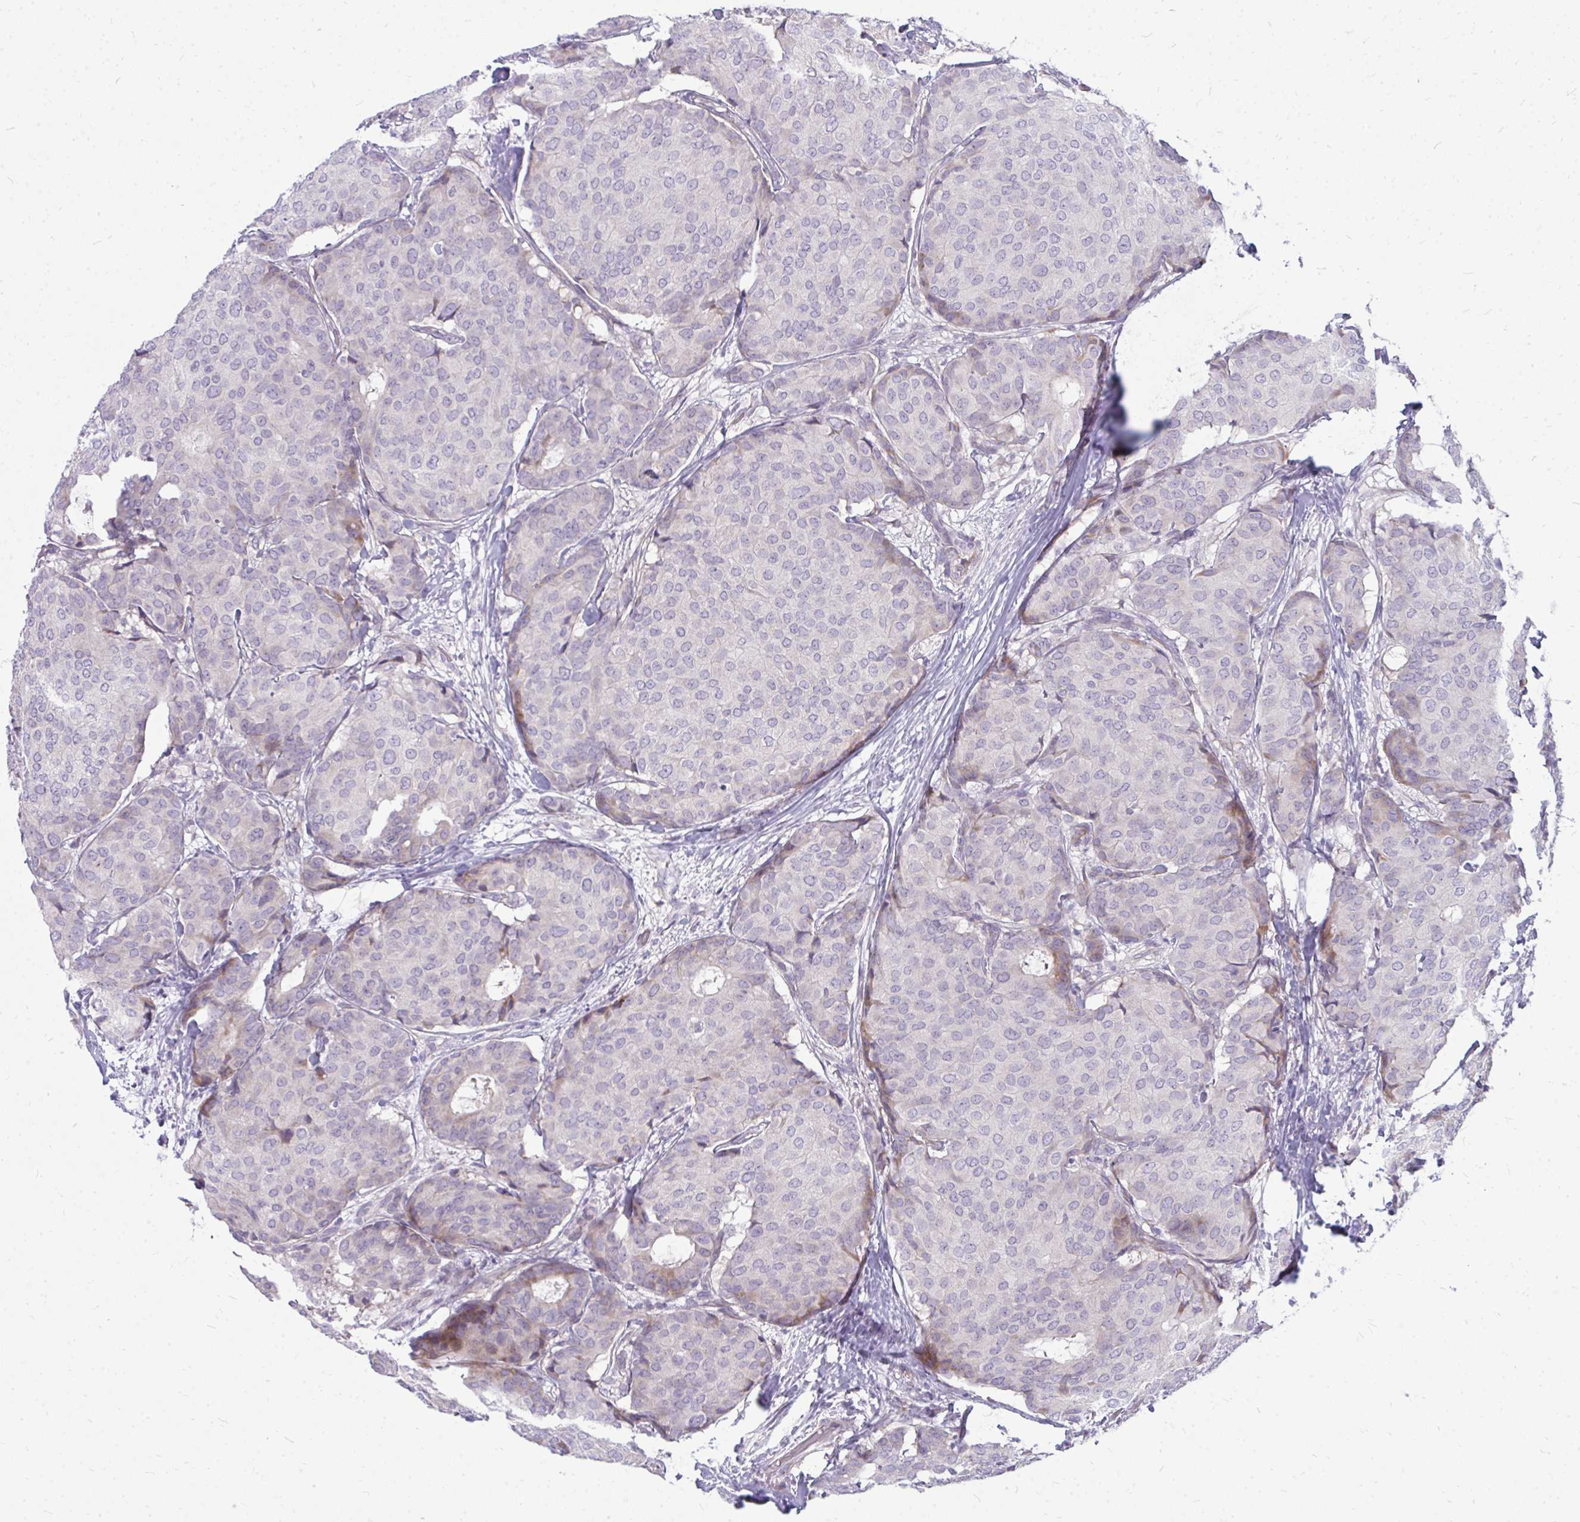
{"staining": {"intensity": "weak", "quantity": "<25%", "location": "cytoplasmic/membranous"}, "tissue": "breast cancer", "cell_type": "Tumor cells", "image_type": "cancer", "snomed": [{"axis": "morphology", "description": "Duct carcinoma"}, {"axis": "topography", "description": "Breast"}], "caption": "The micrograph shows no significant positivity in tumor cells of breast cancer.", "gene": "ZSCAN25", "patient": {"sex": "female", "age": 75}}